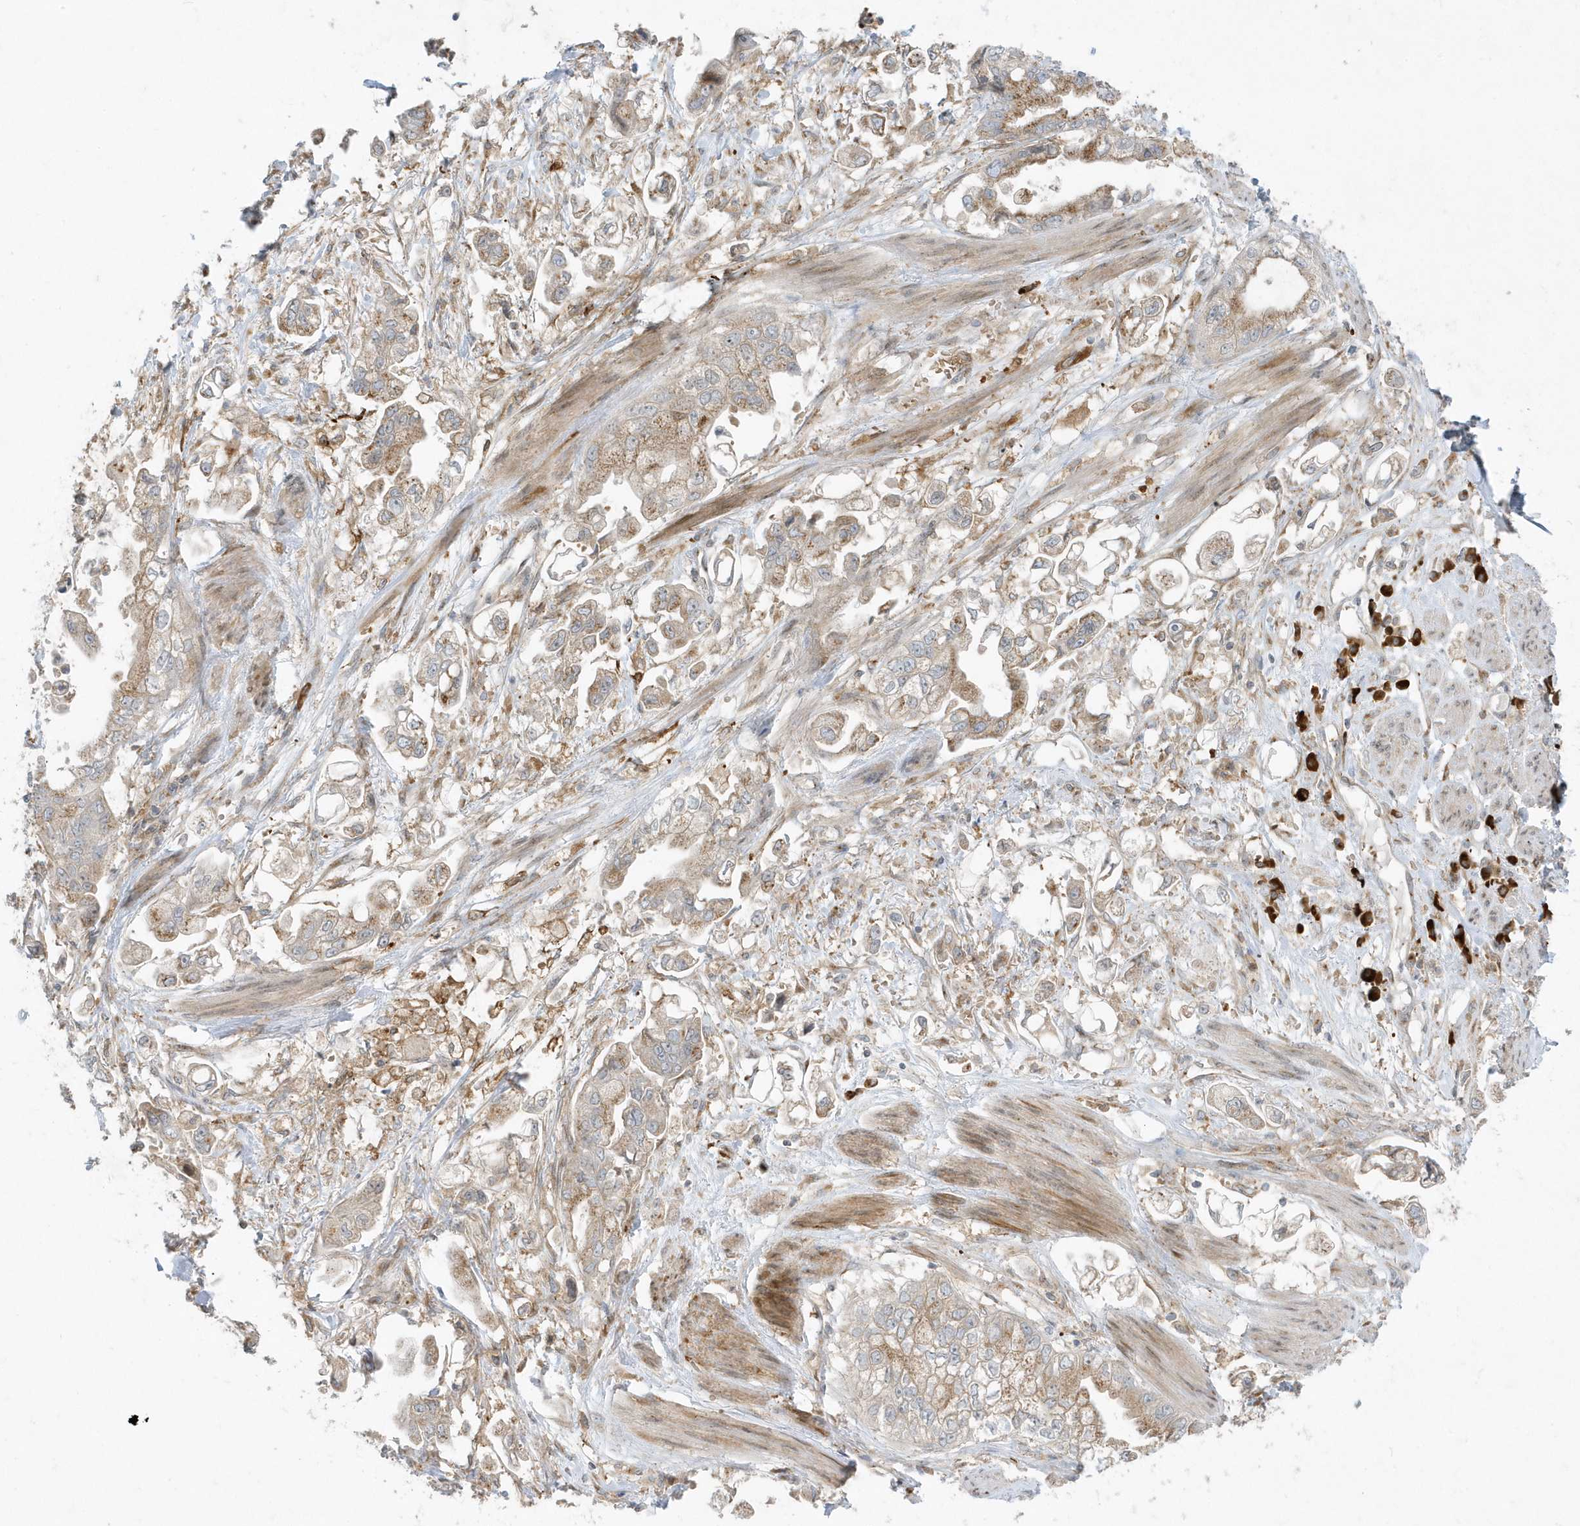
{"staining": {"intensity": "moderate", "quantity": "25%-75%", "location": "cytoplasmic/membranous"}, "tissue": "stomach cancer", "cell_type": "Tumor cells", "image_type": "cancer", "snomed": [{"axis": "morphology", "description": "Adenocarcinoma, NOS"}, {"axis": "topography", "description": "Stomach"}], "caption": "Adenocarcinoma (stomach) tissue shows moderate cytoplasmic/membranous expression in approximately 25%-75% of tumor cells (IHC, brightfield microscopy, high magnification).", "gene": "RPP40", "patient": {"sex": "male", "age": 62}}